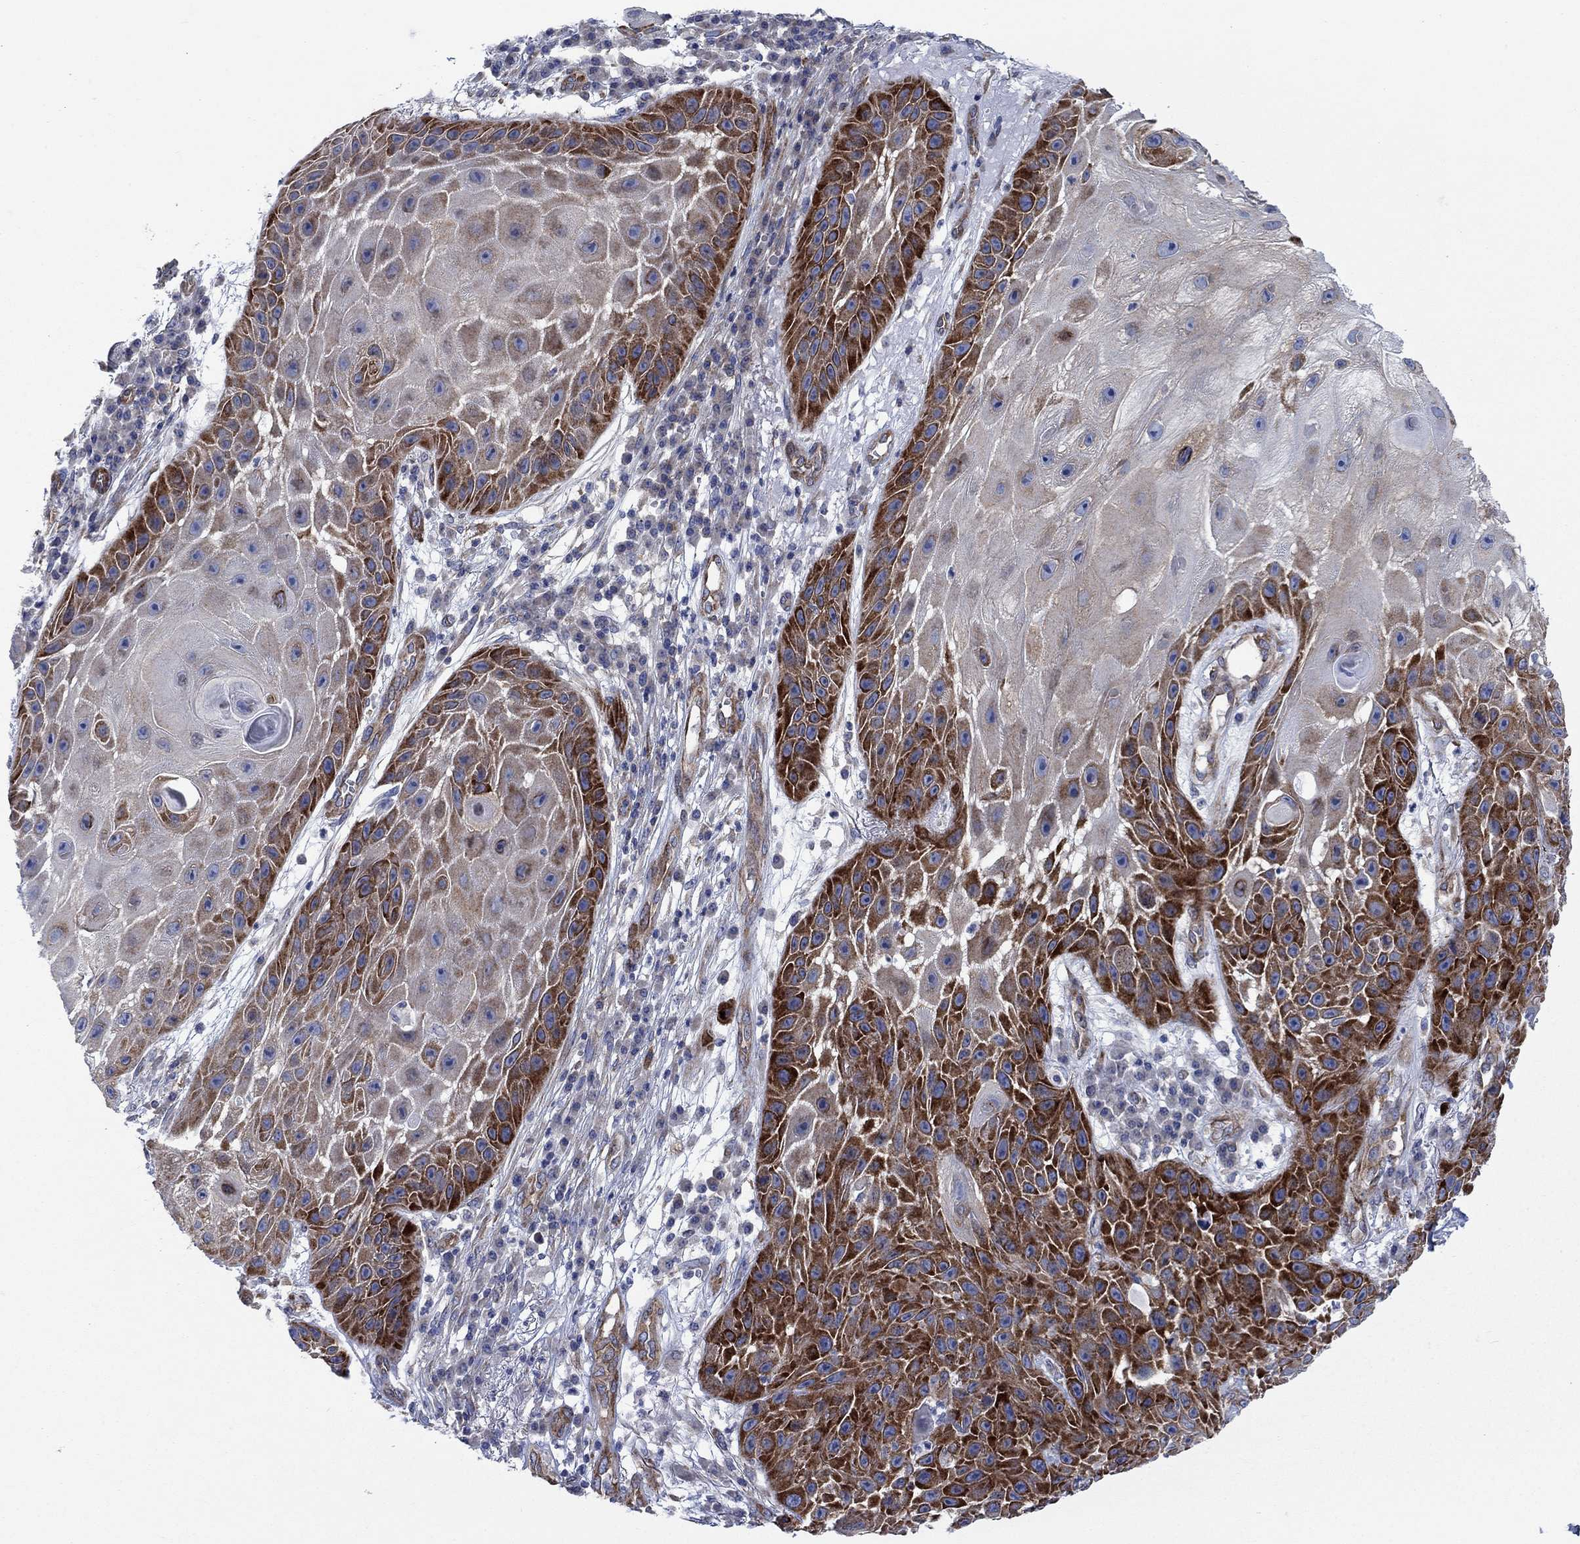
{"staining": {"intensity": "strong", "quantity": "25%-75%", "location": "cytoplasmic/membranous"}, "tissue": "skin cancer", "cell_type": "Tumor cells", "image_type": "cancer", "snomed": [{"axis": "morphology", "description": "Normal tissue, NOS"}, {"axis": "morphology", "description": "Squamous cell carcinoma, NOS"}, {"axis": "topography", "description": "Skin"}], "caption": "Protein staining of squamous cell carcinoma (skin) tissue reveals strong cytoplasmic/membranous staining in about 25%-75% of tumor cells.", "gene": "FXR1", "patient": {"sex": "male", "age": 79}}